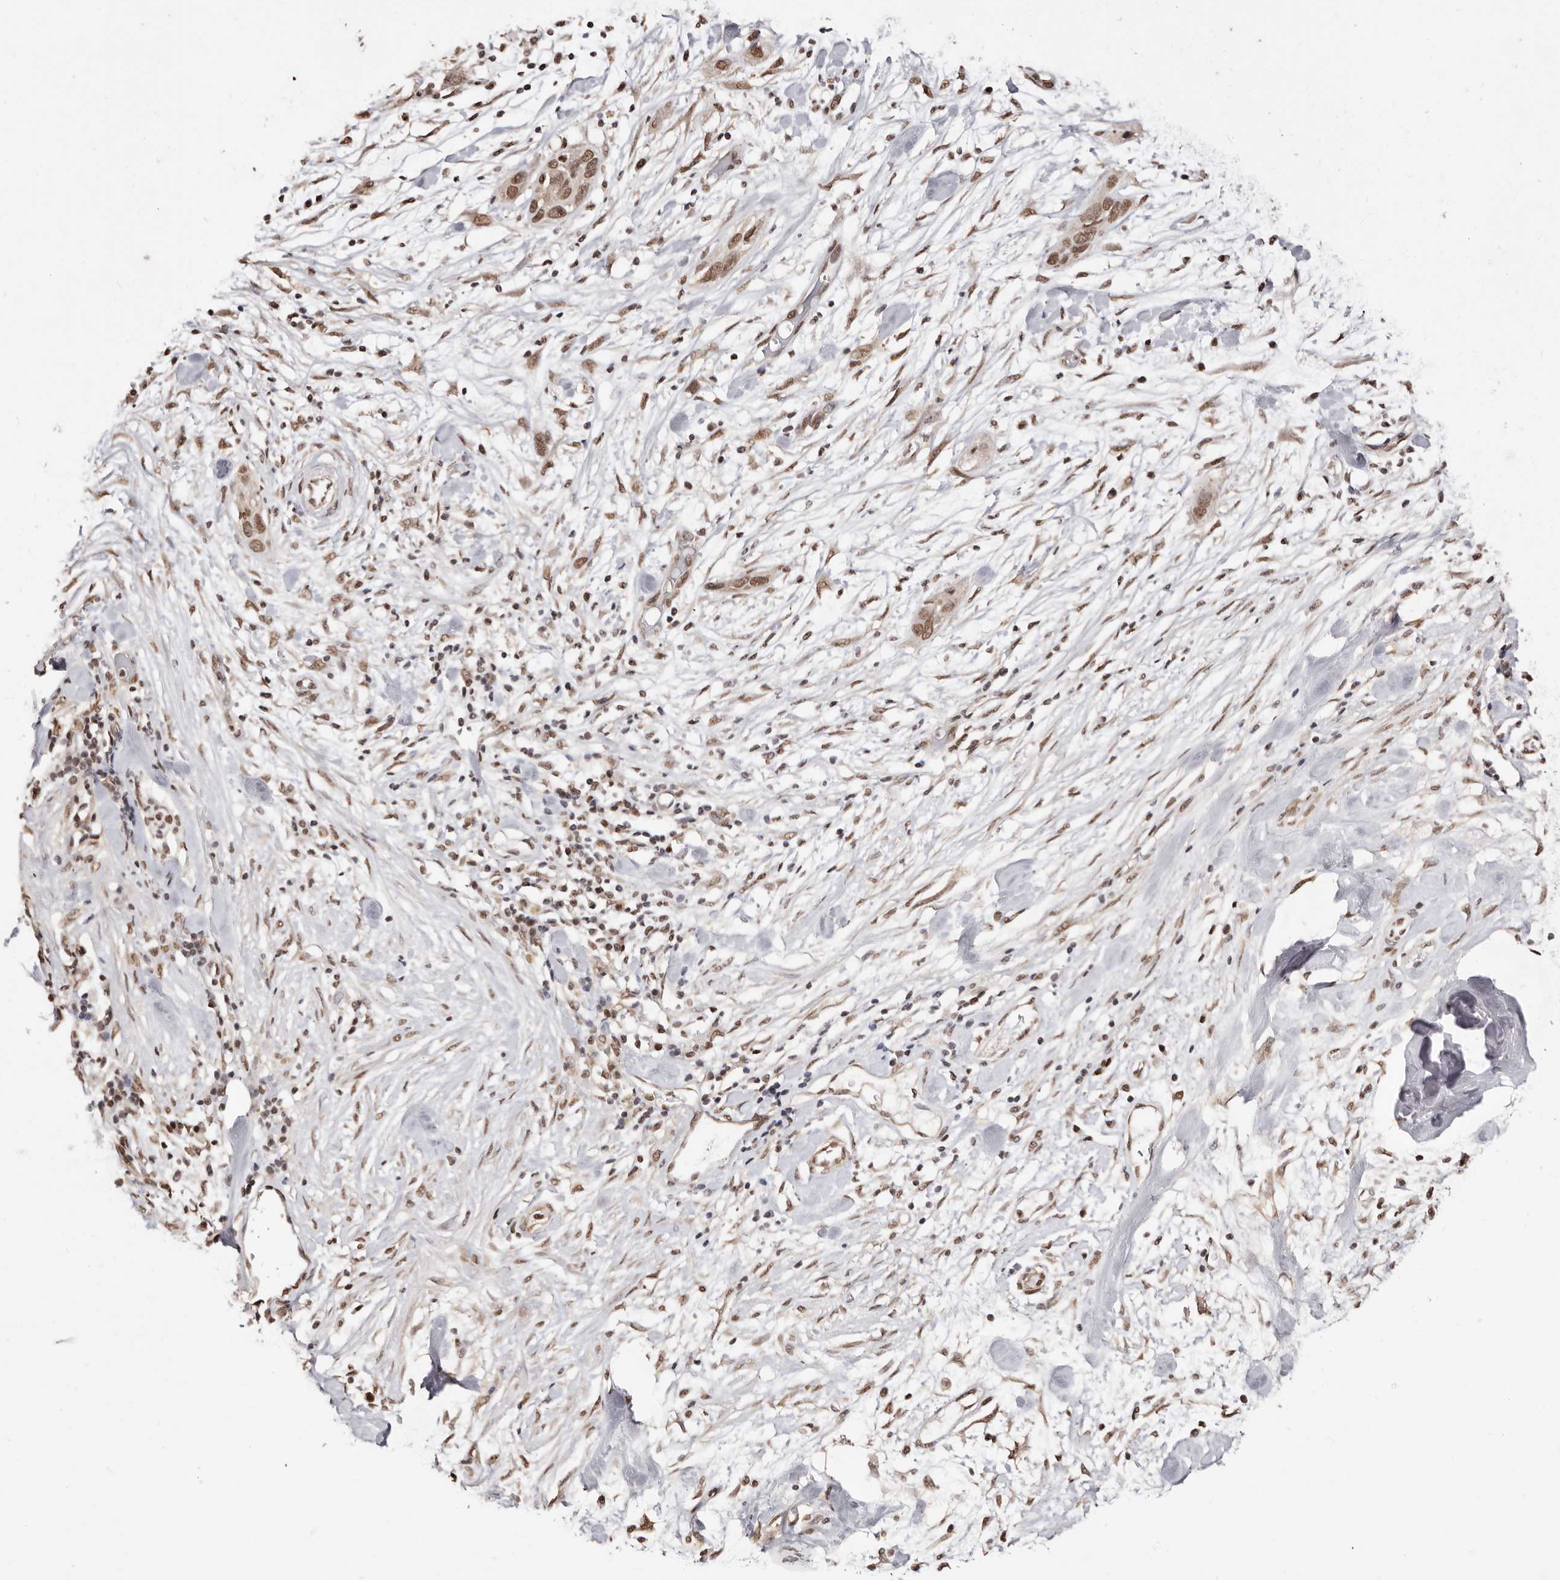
{"staining": {"intensity": "moderate", "quantity": ">75%", "location": "nuclear"}, "tissue": "pancreatic cancer", "cell_type": "Tumor cells", "image_type": "cancer", "snomed": [{"axis": "morphology", "description": "Adenocarcinoma, NOS"}, {"axis": "topography", "description": "Pancreas"}], "caption": "Protein expression by immunohistochemistry (IHC) reveals moderate nuclear positivity in about >75% of tumor cells in adenocarcinoma (pancreatic).", "gene": "BICRAL", "patient": {"sex": "female", "age": 60}}